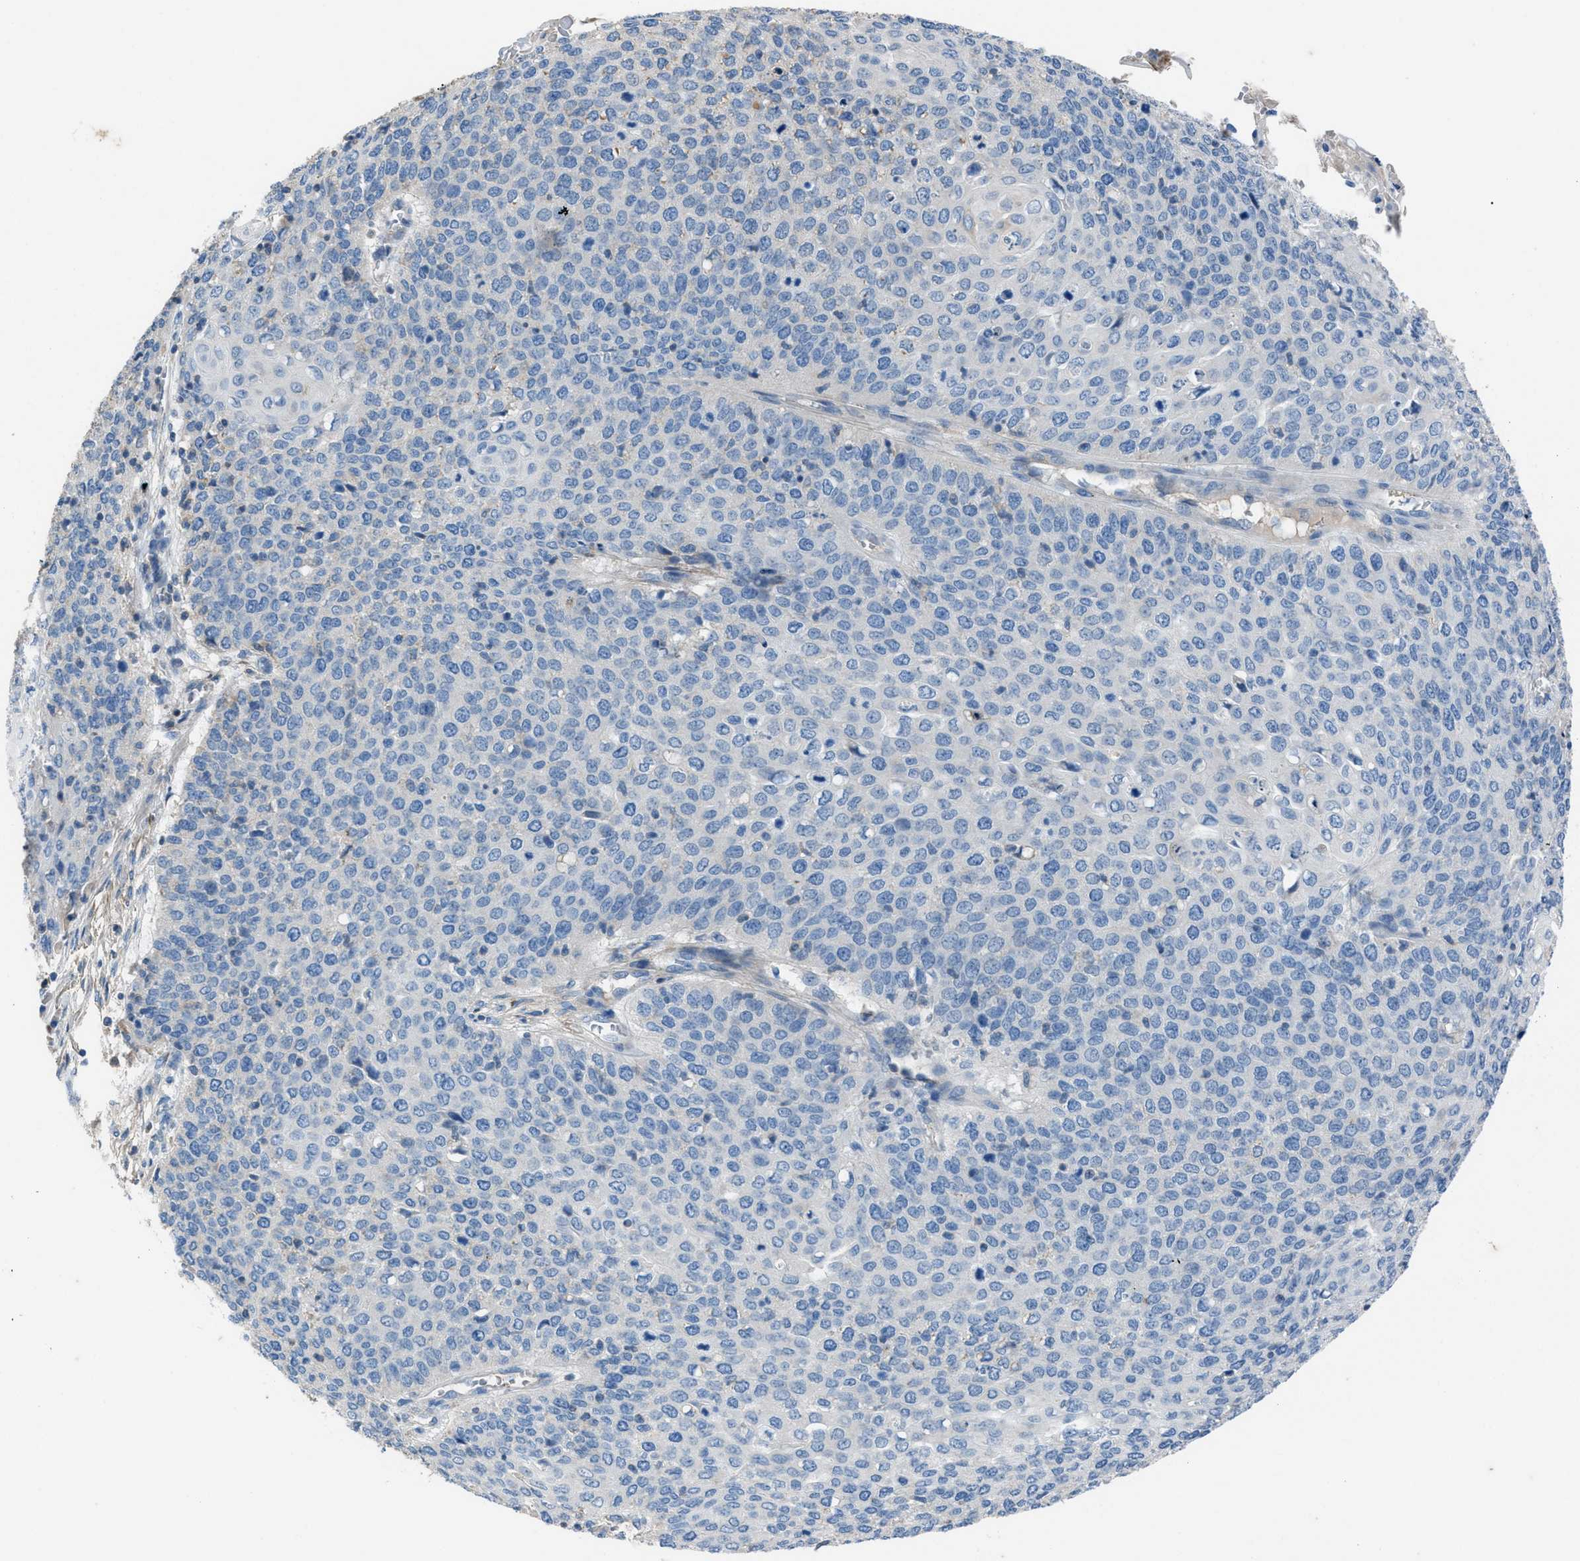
{"staining": {"intensity": "negative", "quantity": "none", "location": "none"}, "tissue": "cervical cancer", "cell_type": "Tumor cells", "image_type": "cancer", "snomed": [{"axis": "morphology", "description": "Squamous cell carcinoma, NOS"}, {"axis": "topography", "description": "Cervix"}], "caption": "Tumor cells show no significant protein staining in squamous cell carcinoma (cervical).", "gene": "SGCZ", "patient": {"sex": "female", "age": 39}}